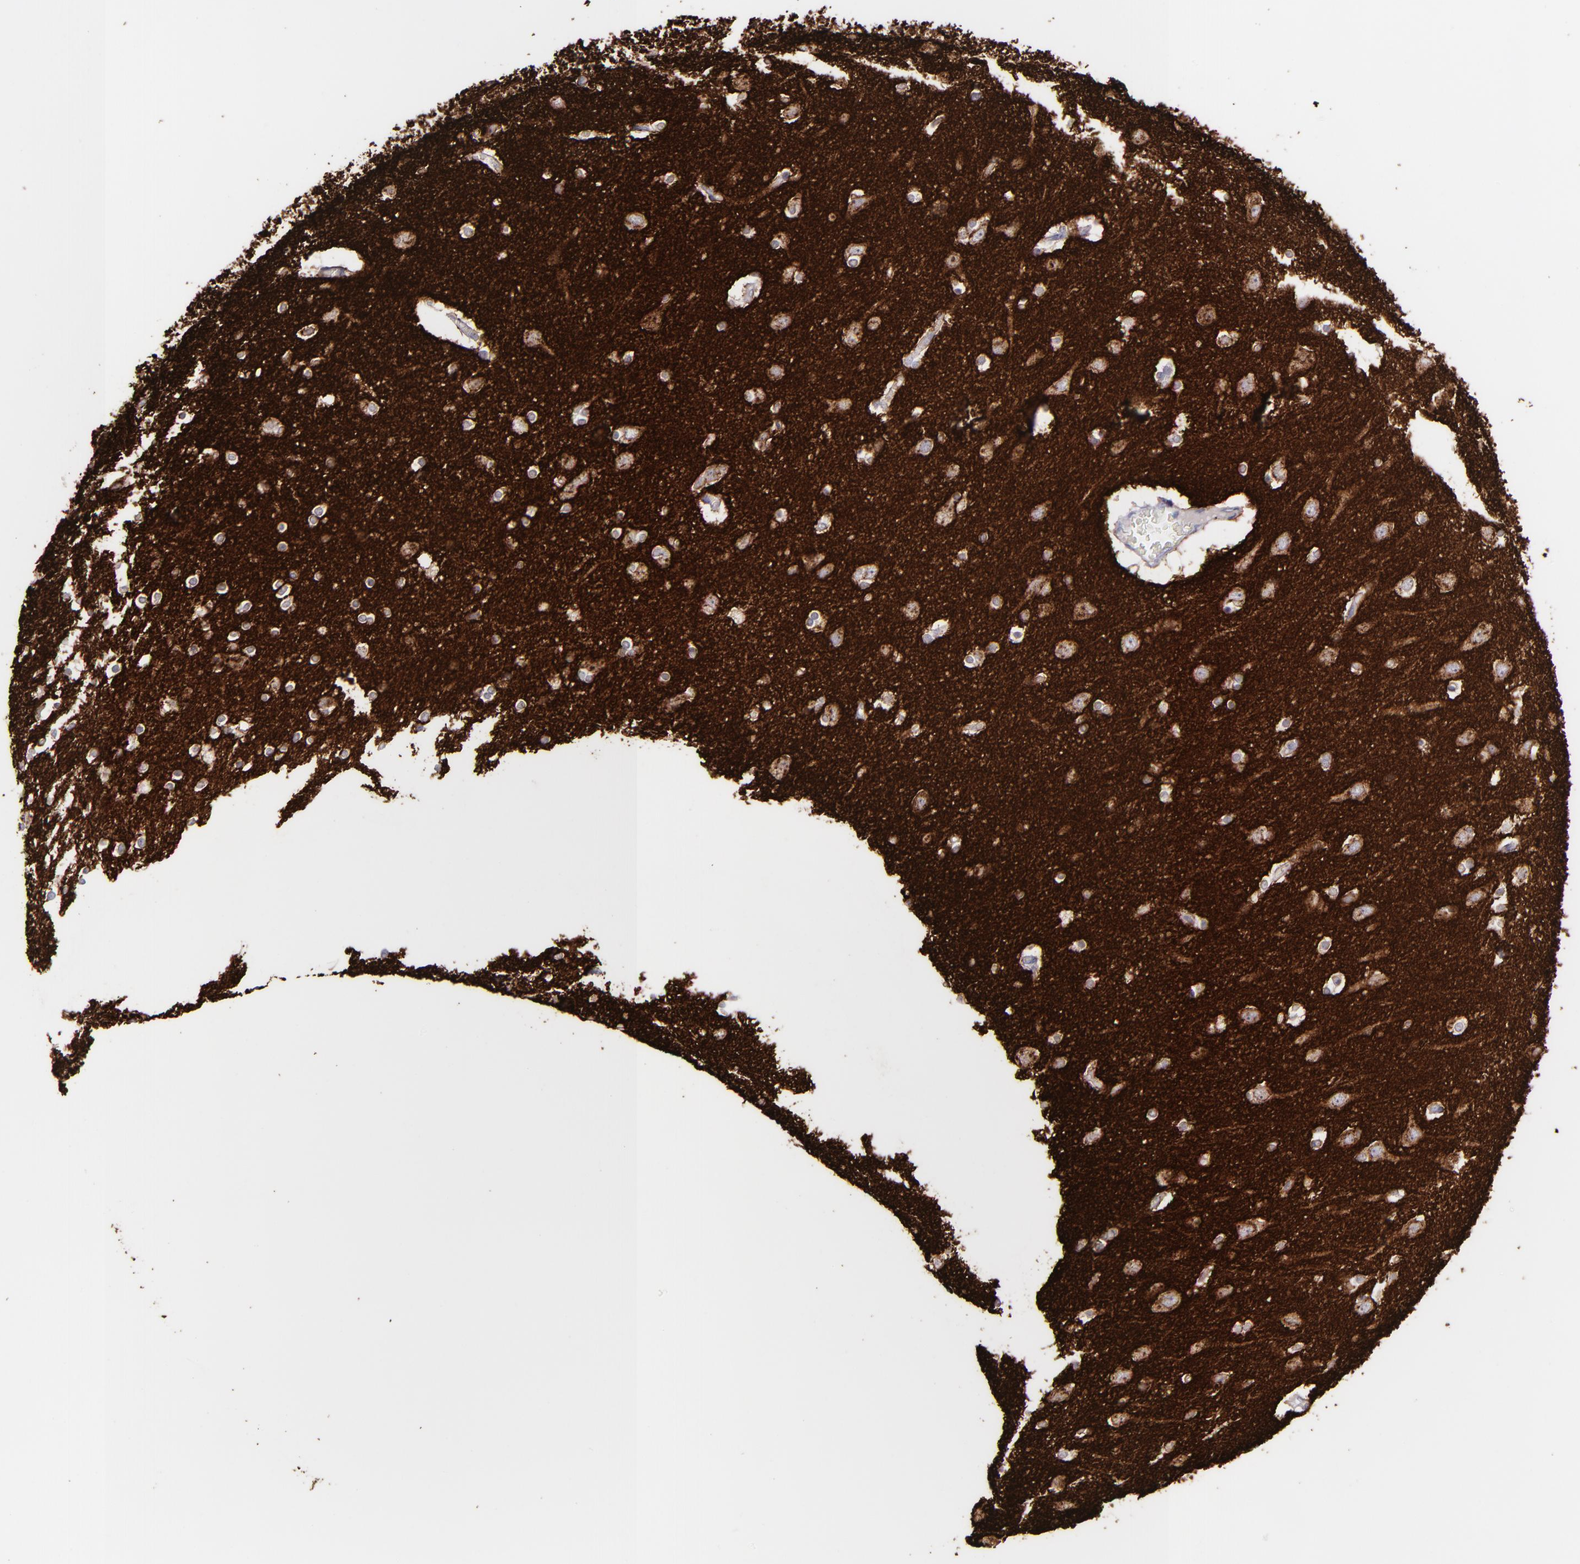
{"staining": {"intensity": "moderate", "quantity": ">75%", "location": "cytoplasmic/membranous"}, "tissue": "caudate", "cell_type": "Glial cells", "image_type": "normal", "snomed": [{"axis": "morphology", "description": "Normal tissue, NOS"}, {"axis": "topography", "description": "Lateral ventricle wall"}], "caption": "Unremarkable caudate displays moderate cytoplasmic/membranous expression in approximately >75% of glial cells, visualized by immunohistochemistry.", "gene": "SNAP25", "patient": {"sex": "female", "age": 54}}